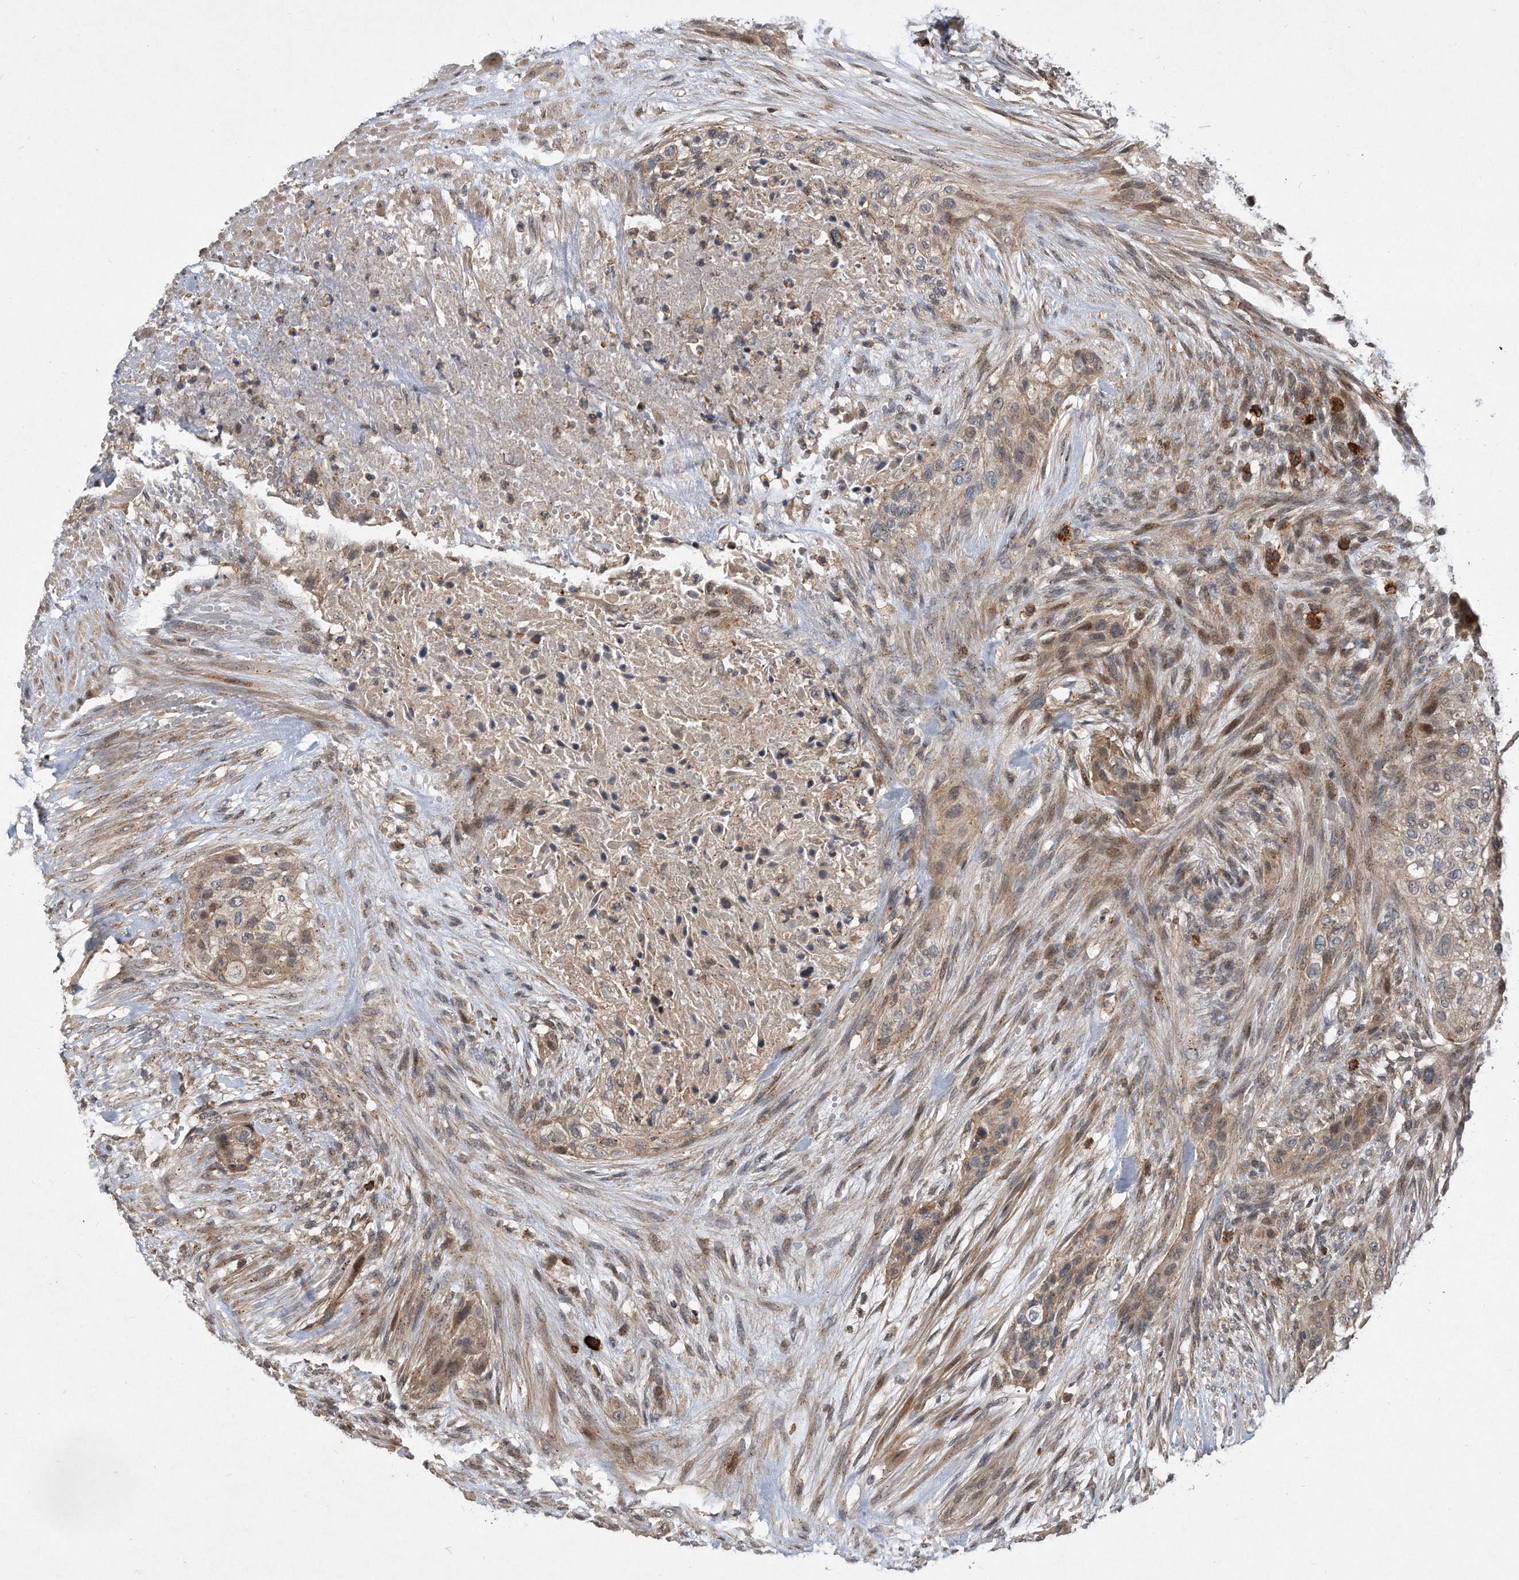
{"staining": {"intensity": "weak", "quantity": "25%-75%", "location": "cytoplasmic/membranous"}, "tissue": "urothelial cancer", "cell_type": "Tumor cells", "image_type": "cancer", "snomed": [{"axis": "morphology", "description": "Urothelial carcinoma, High grade"}, {"axis": "topography", "description": "Urinary bladder"}], "caption": "Weak cytoplasmic/membranous expression is present in approximately 25%-75% of tumor cells in urothelial cancer.", "gene": "PGBD2", "patient": {"sex": "male", "age": 35}}